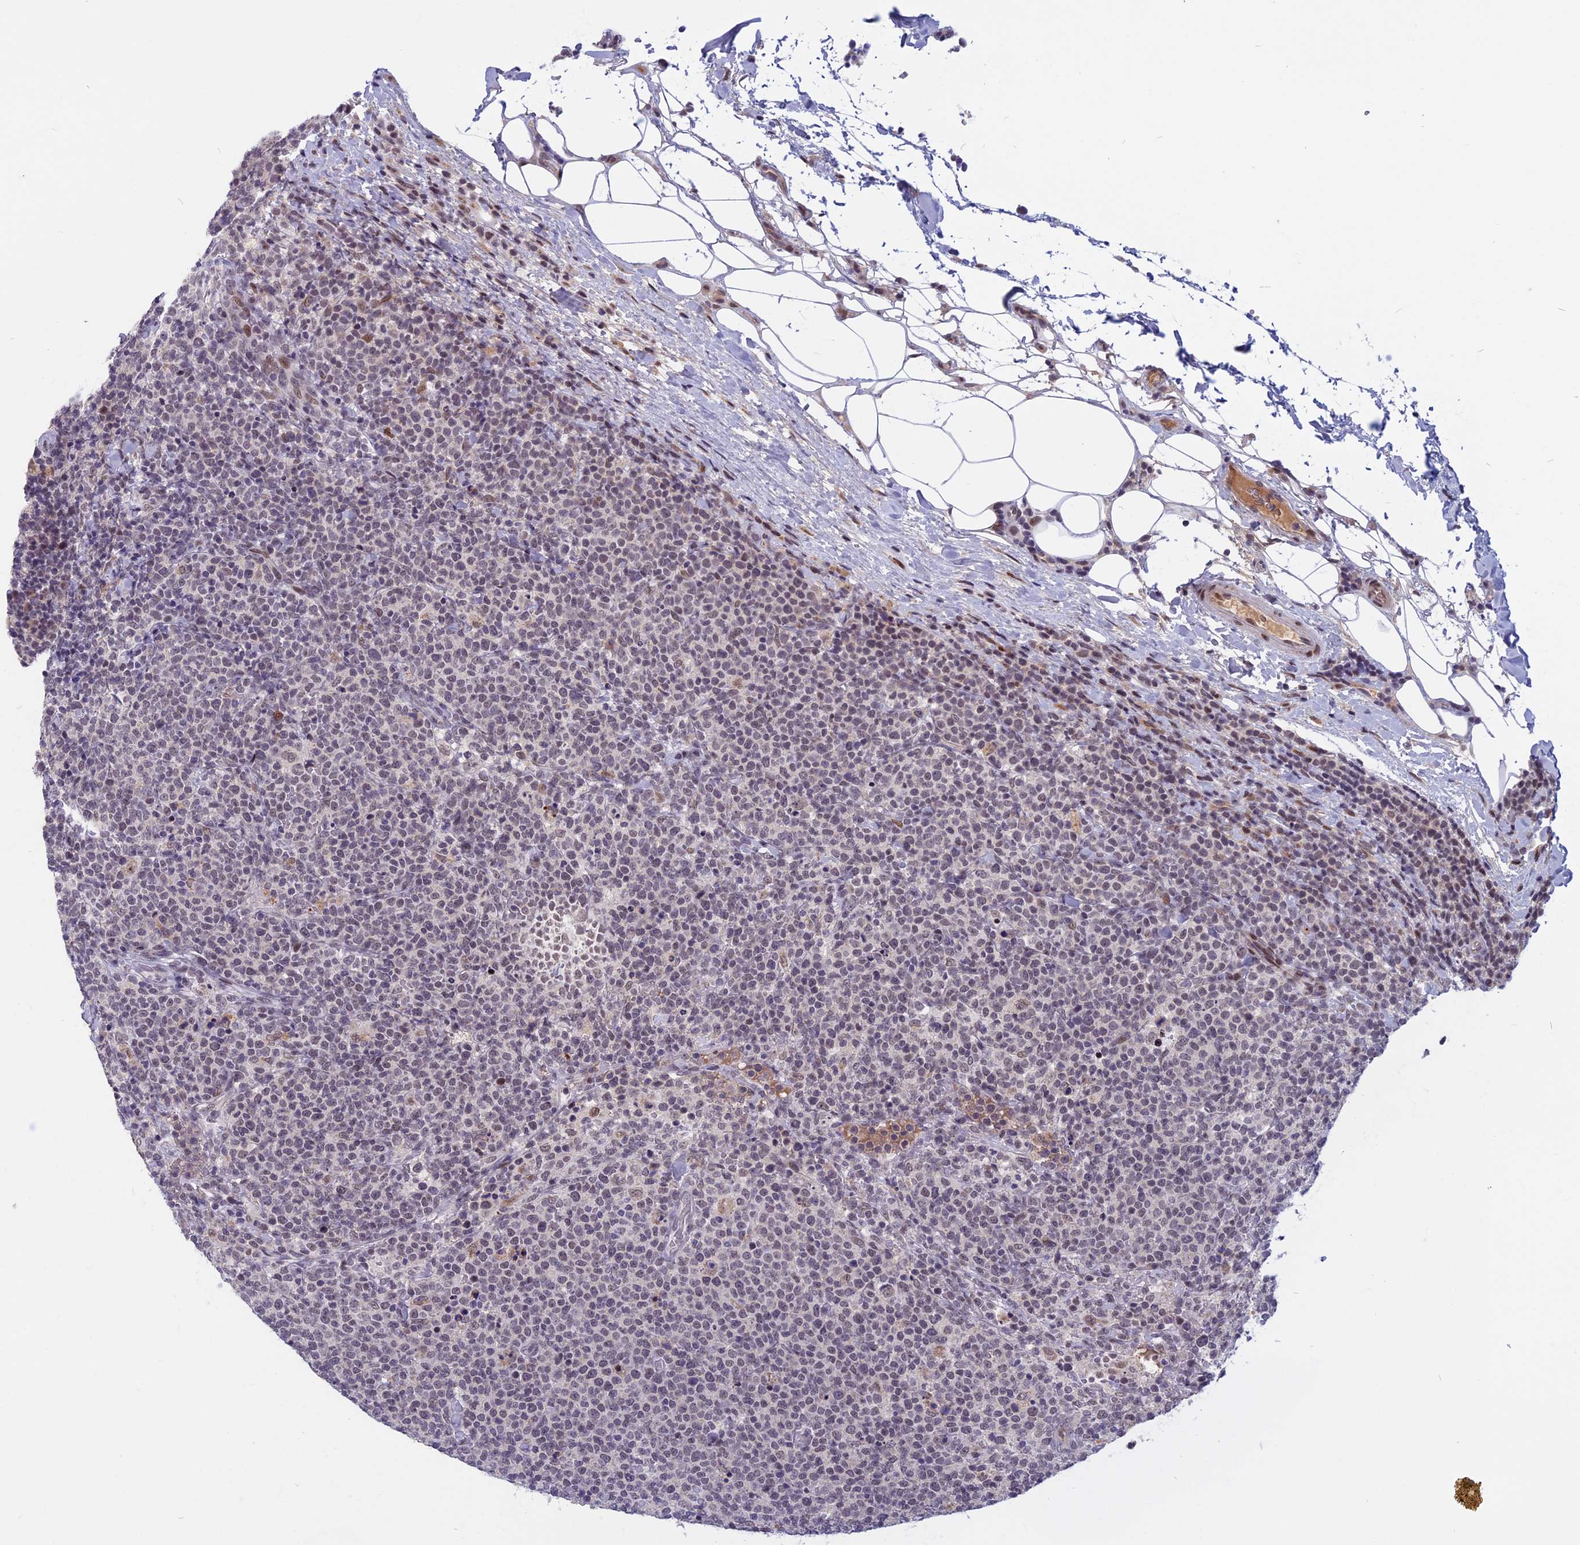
{"staining": {"intensity": "negative", "quantity": "none", "location": "none"}, "tissue": "lymphoma", "cell_type": "Tumor cells", "image_type": "cancer", "snomed": [{"axis": "morphology", "description": "Malignant lymphoma, non-Hodgkin's type, High grade"}, {"axis": "topography", "description": "Lymph node"}], "caption": "Immunohistochemistry histopathology image of lymphoma stained for a protein (brown), which shows no positivity in tumor cells.", "gene": "CDC7", "patient": {"sex": "male", "age": 61}}